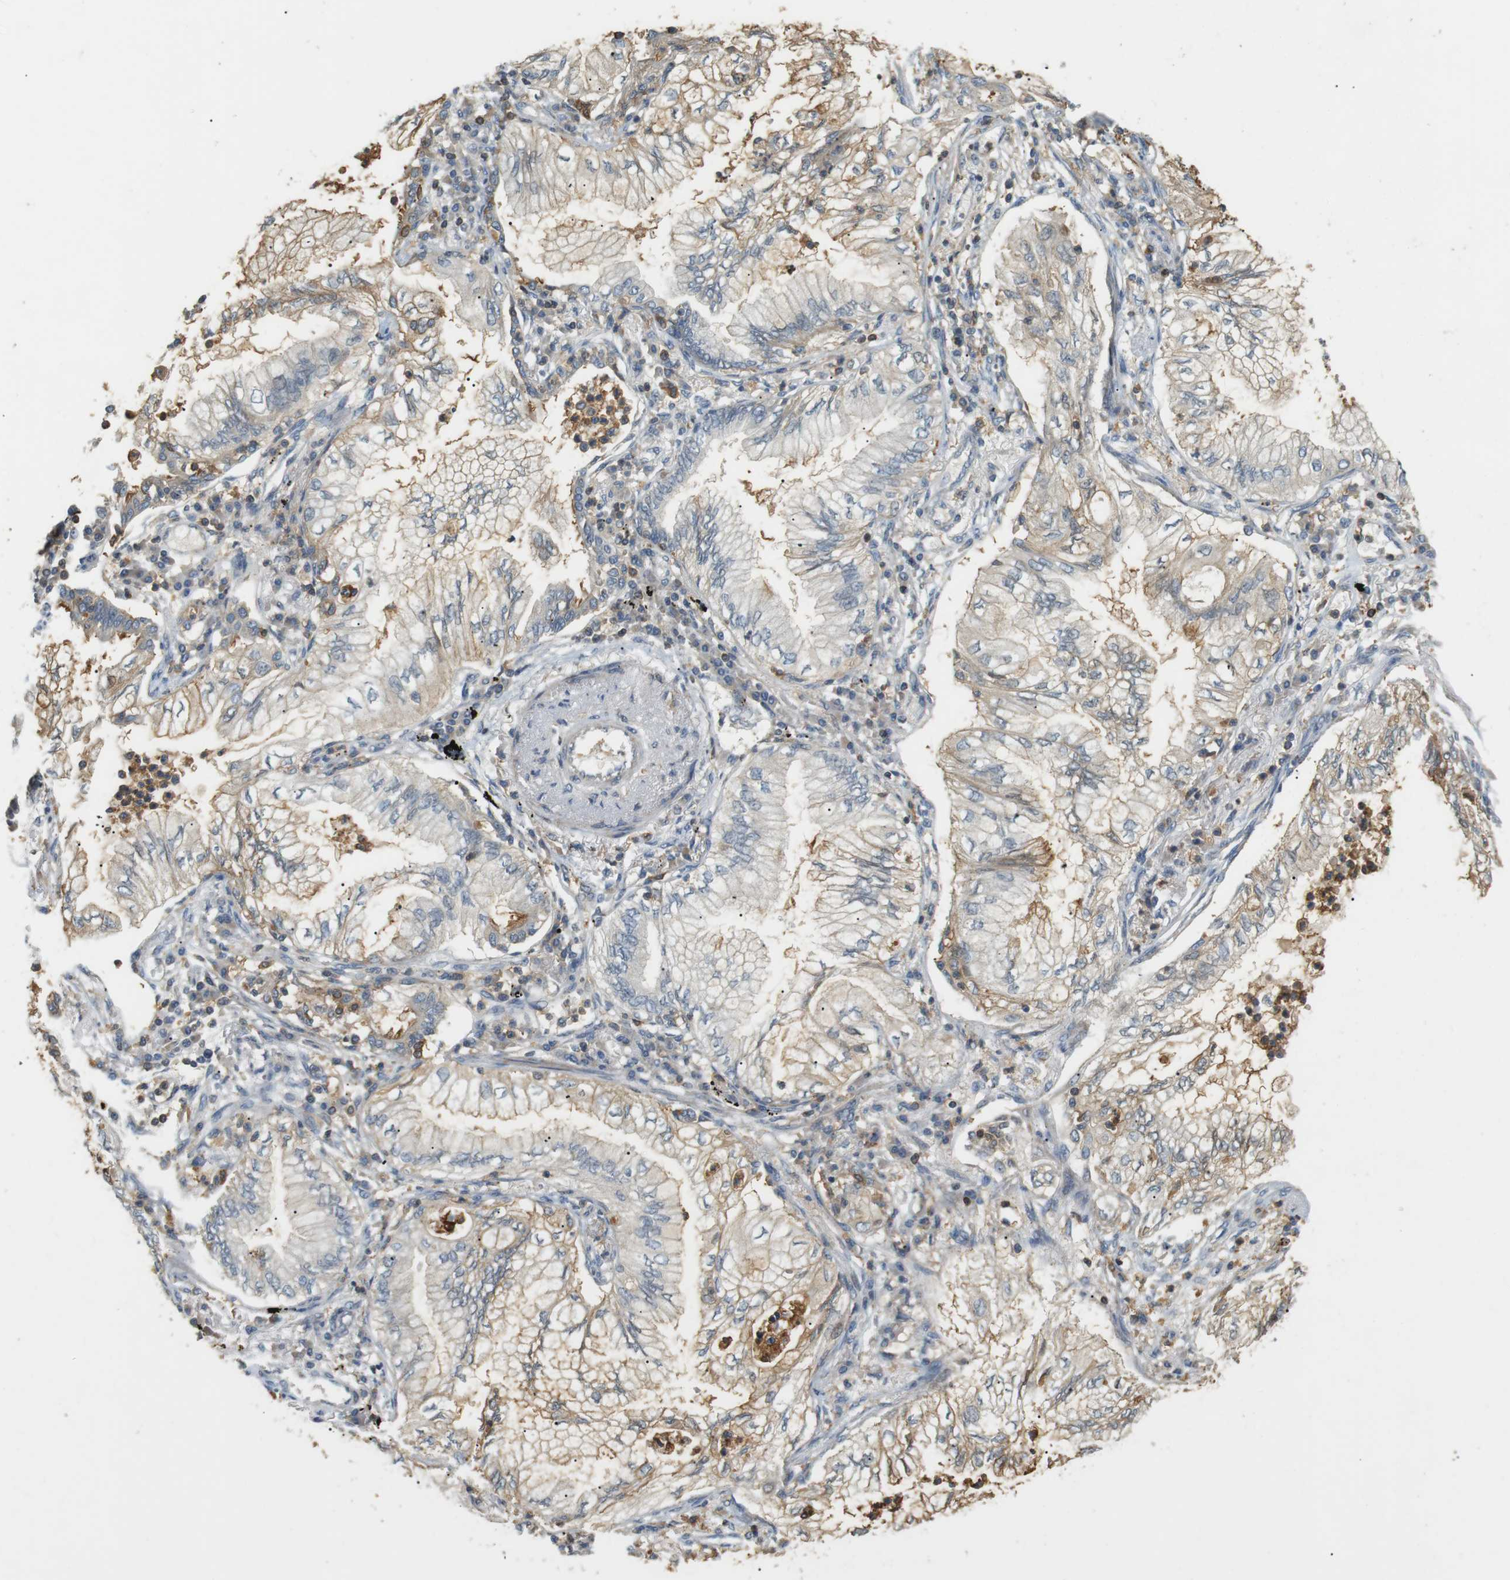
{"staining": {"intensity": "weak", "quantity": "25%-75%", "location": "cytoplasmic/membranous"}, "tissue": "lung cancer", "cell_type": "Tumor cells", "image_type": "cancer", "snomed": [{"axis": "morphology", "description": "Normal tissue, NOS"}, {"axis": "morphology", "description": "Adenocarcinoma, NOS"}, {"axis": "topography", "description": "Bronchus"}, {"axis": "topography", "description": "Lung"}], "caption": "Immunohistochemical staining of human lung adenocarcinoma demonstrates weak cytoplasmic/membranous protein staining in about 25%-75% of tumor cells. Using DAB (brown) and hematoxylin (blue) stains, captured at high magnification using brightfield microscopy.", "gene": "P2RY1", "patient": {"sex": "female", "age": 70}}